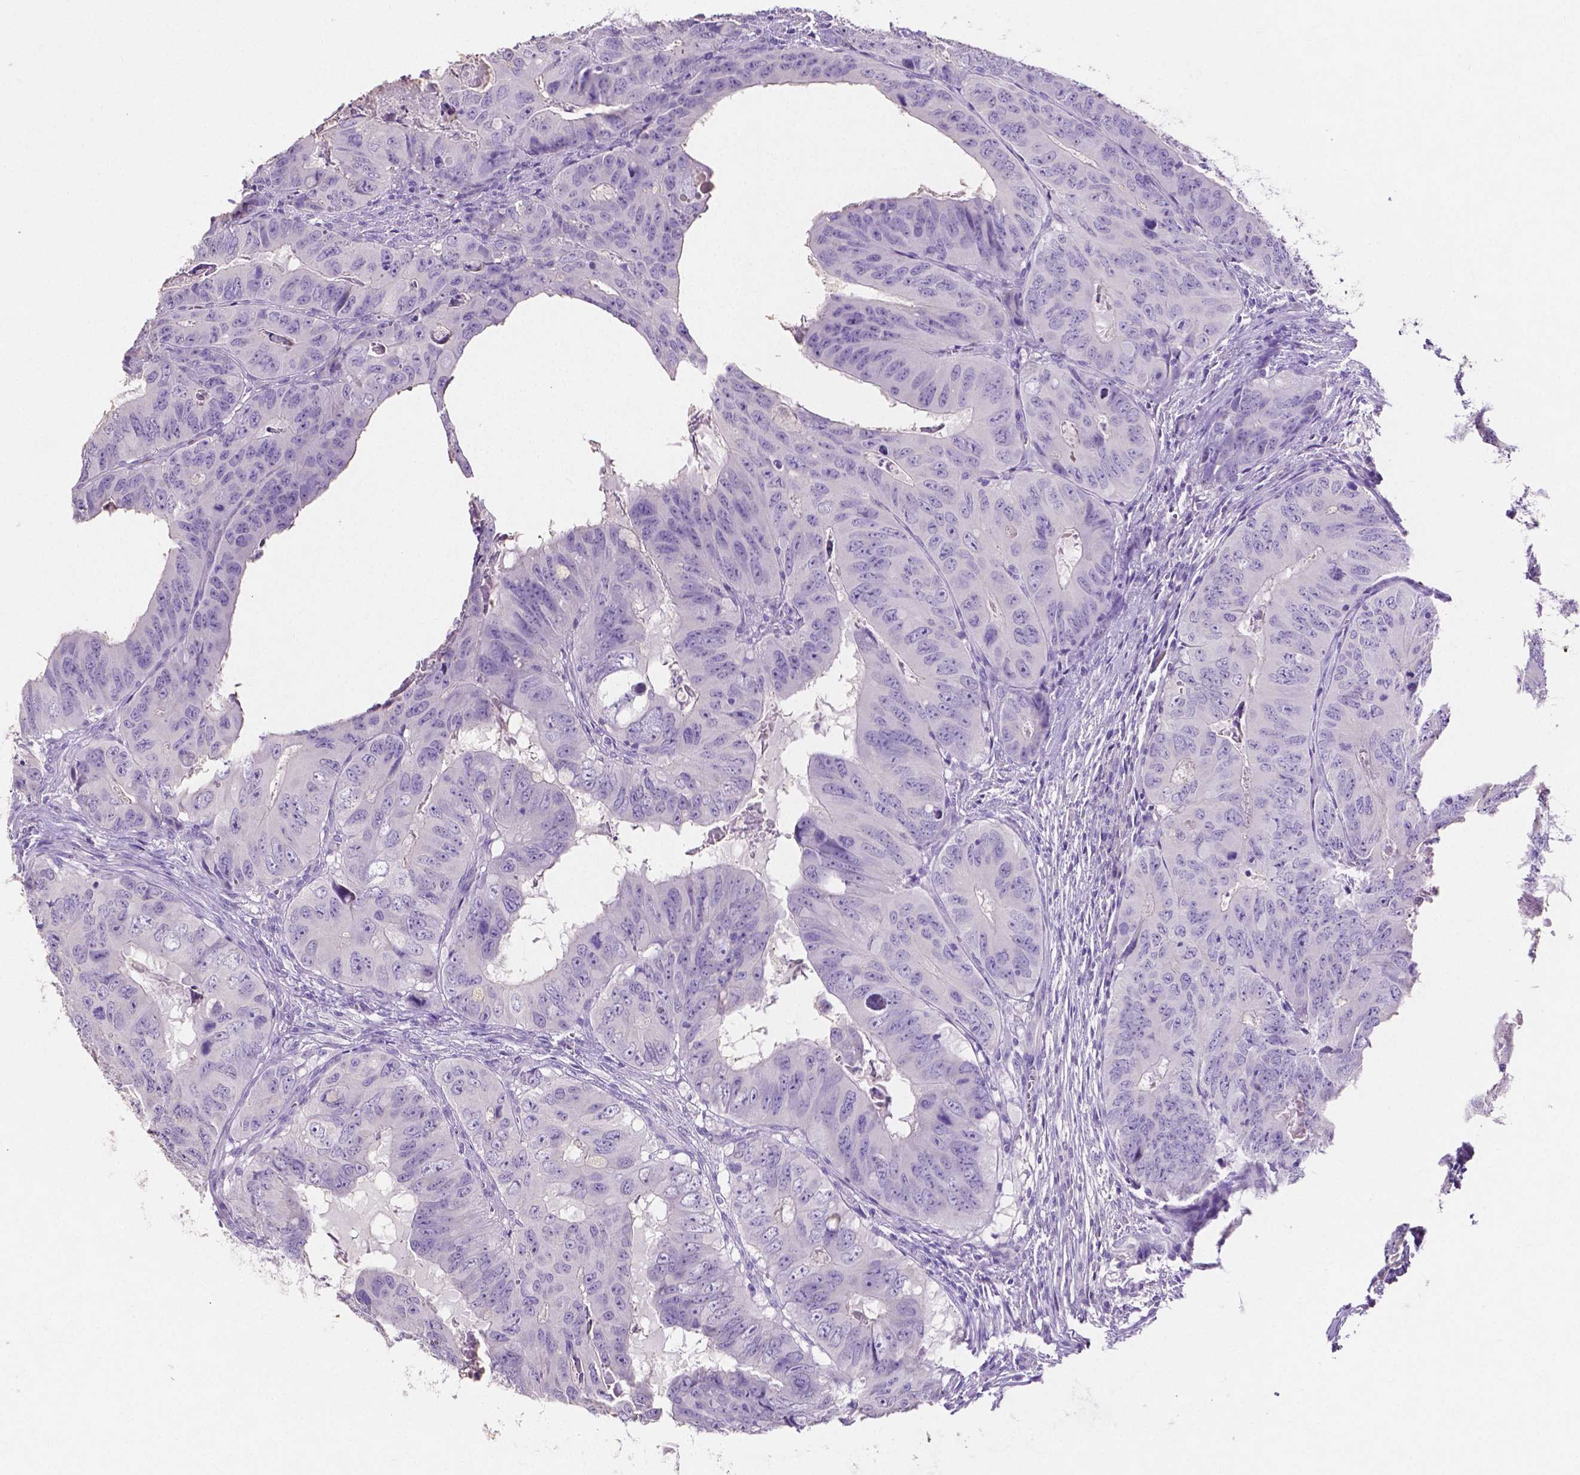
{"staining": {"intensity": "negative", "quantity": "none", "location": "none"}, "tissue": "colorectal cancer", "cell_type": "Tumor cells", "image_type": "cancer", "snomed": [{"axis": "morphology", "description": "Adenocarcinoma, NOS"}, {"axis": "topography", "description": "Colon"}], "caption": "Colorectal adenocarcinoma stained for a protein using IHC displays no staining tumor cells.", "gene": "SLC22A2", "patient": {"sex": "male", "age": 79}}